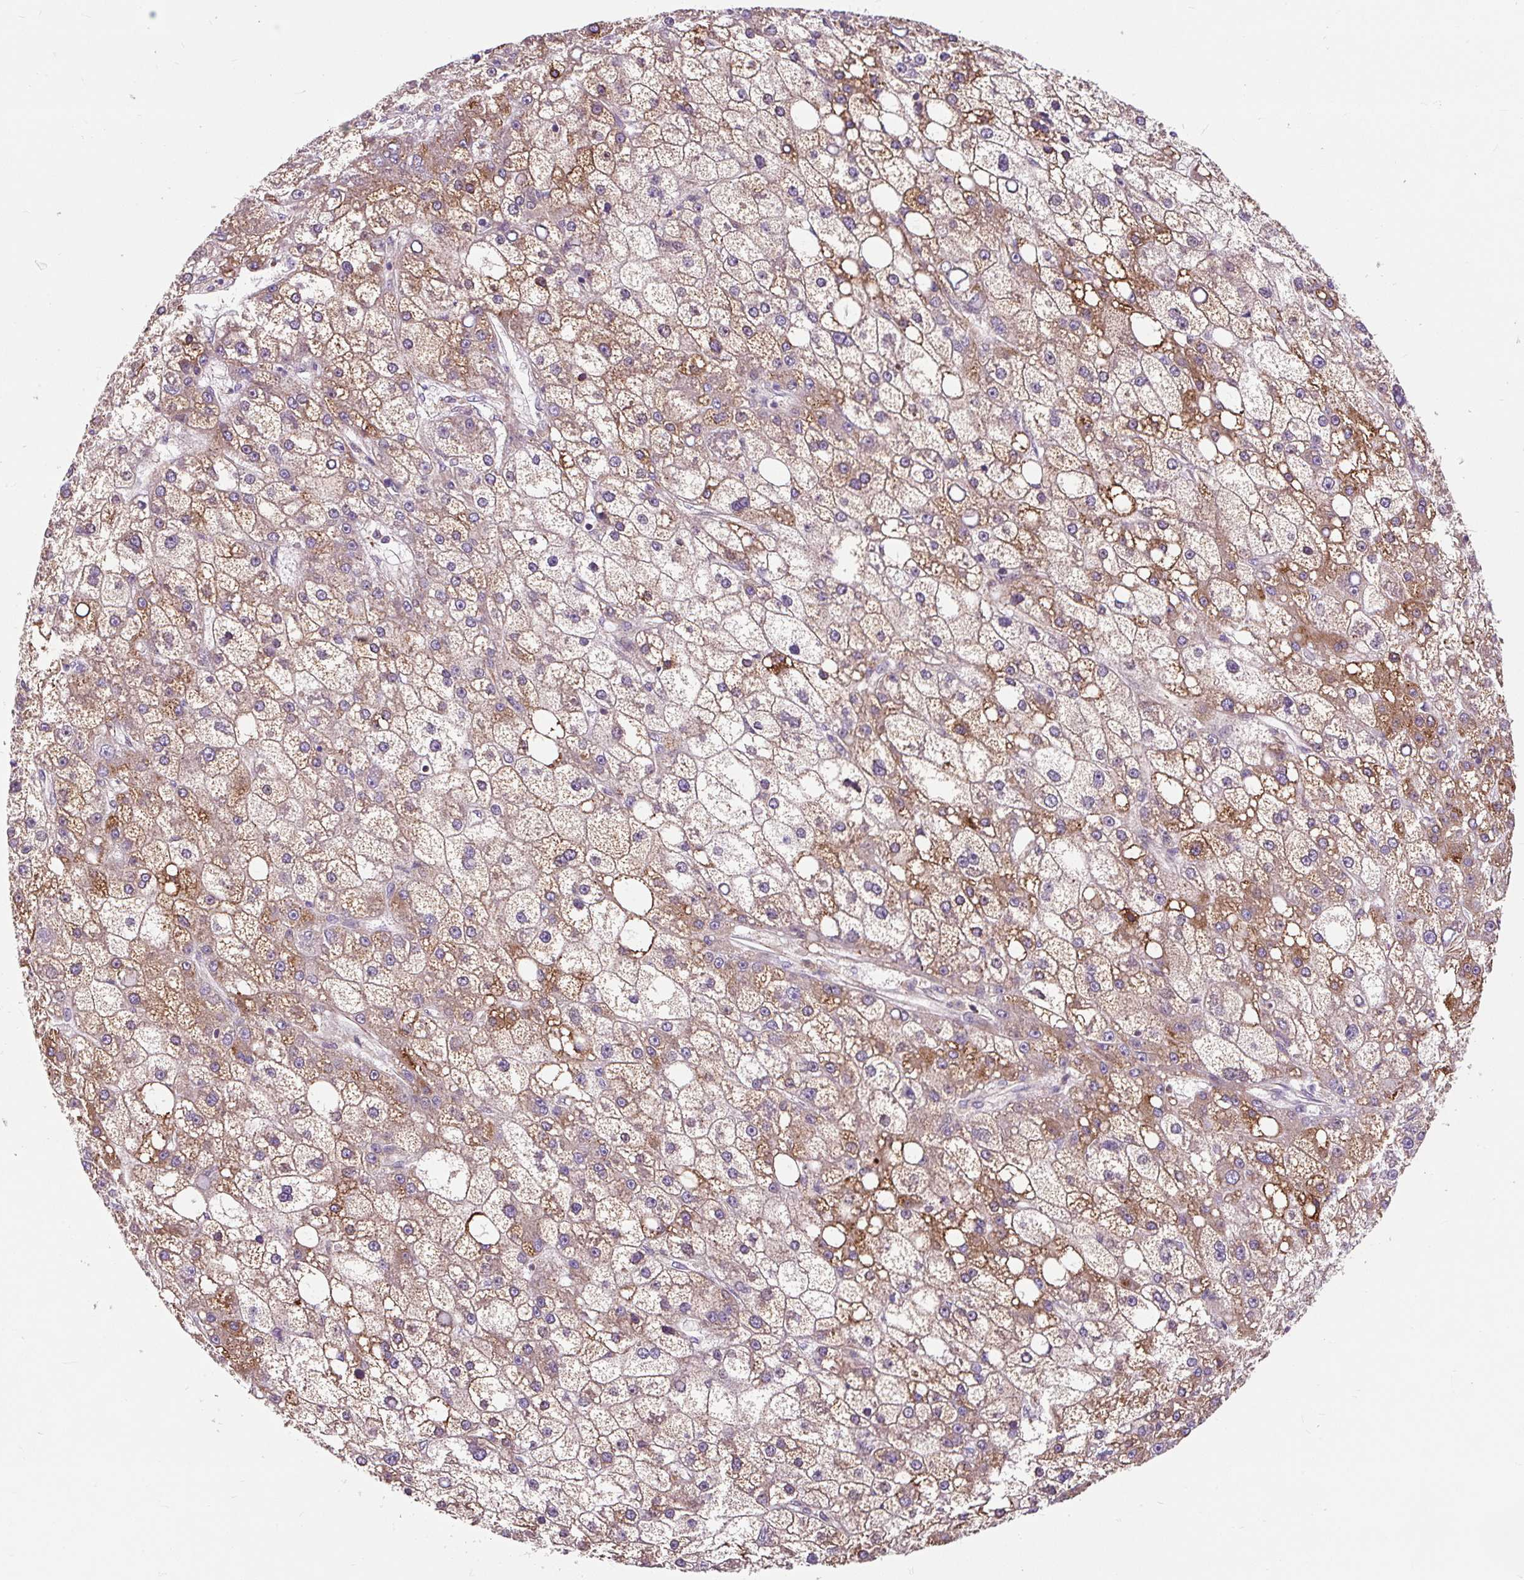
{"staining": {"intensity": "moderate", "quantity": ">75%", "location": "cytoplasmic/membranous"}, "tissue": "liver cancer", "cell_type": "Tumor cells", "image_type": "cancer", "snomed": [{"axis": "morphology", "description": "Carcinoma, Hepatocellular, NOS"}, {"axis": "topography", "description": "Liver"}], "caption": "Immunohistochemical staining of hepatocellular carcinoma (liver) reveals moderate cytoplasmic/membranous protein staining in approximately >75% of tumor cells. The staining is performed using DAB (3,3'-diaminobenzidine) brown chromogen to label protein expression. The nuclei are counter-stained blue using hematoxylin.", "gene": "PCDHGB3", "patient": {"sex": "male", "age": 67}}